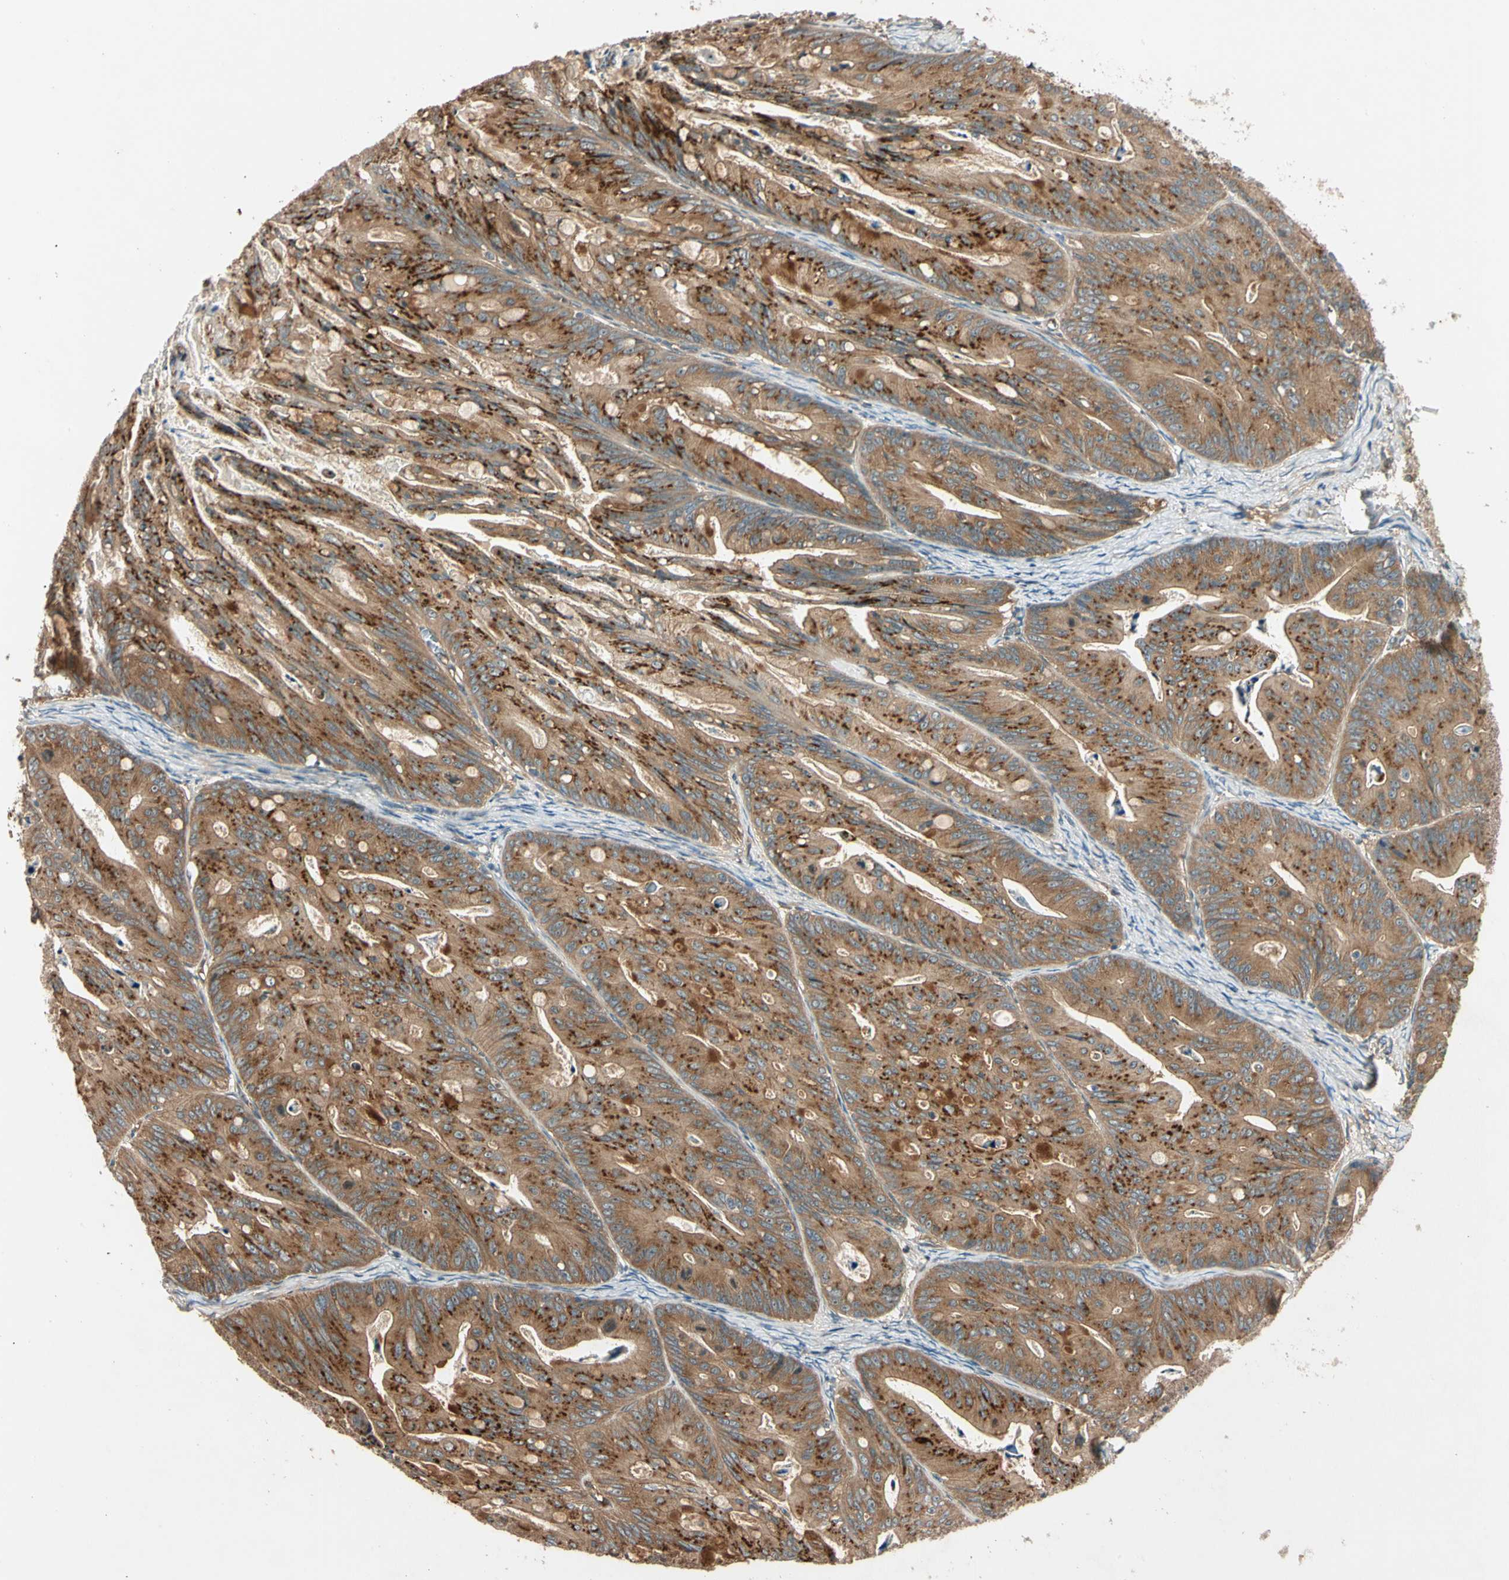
{"staining": {"intensity": "moderate", "quantity": "25%-75%", "location": "cytoplasmic/membranous"}, "tissue": "ovarian cancer", "cell_type": "Tumor cells", "image_type": "cancer", "snomed": [{"axis": "morphology", "description": "Cystadenocarcinoma, mucinous, NOS"}, {"axis": "topography", "description": "Ovary"}], "caption": "A medium amount of moderate cytoplasmic/membranous positivity is identified in about 25%-75% of tumor cells in ovarian cancer (mucinous cystadenocarcinoma) tissue.", "gene": "ROCK2", "patient": {"sex": "female", "age": 37}}